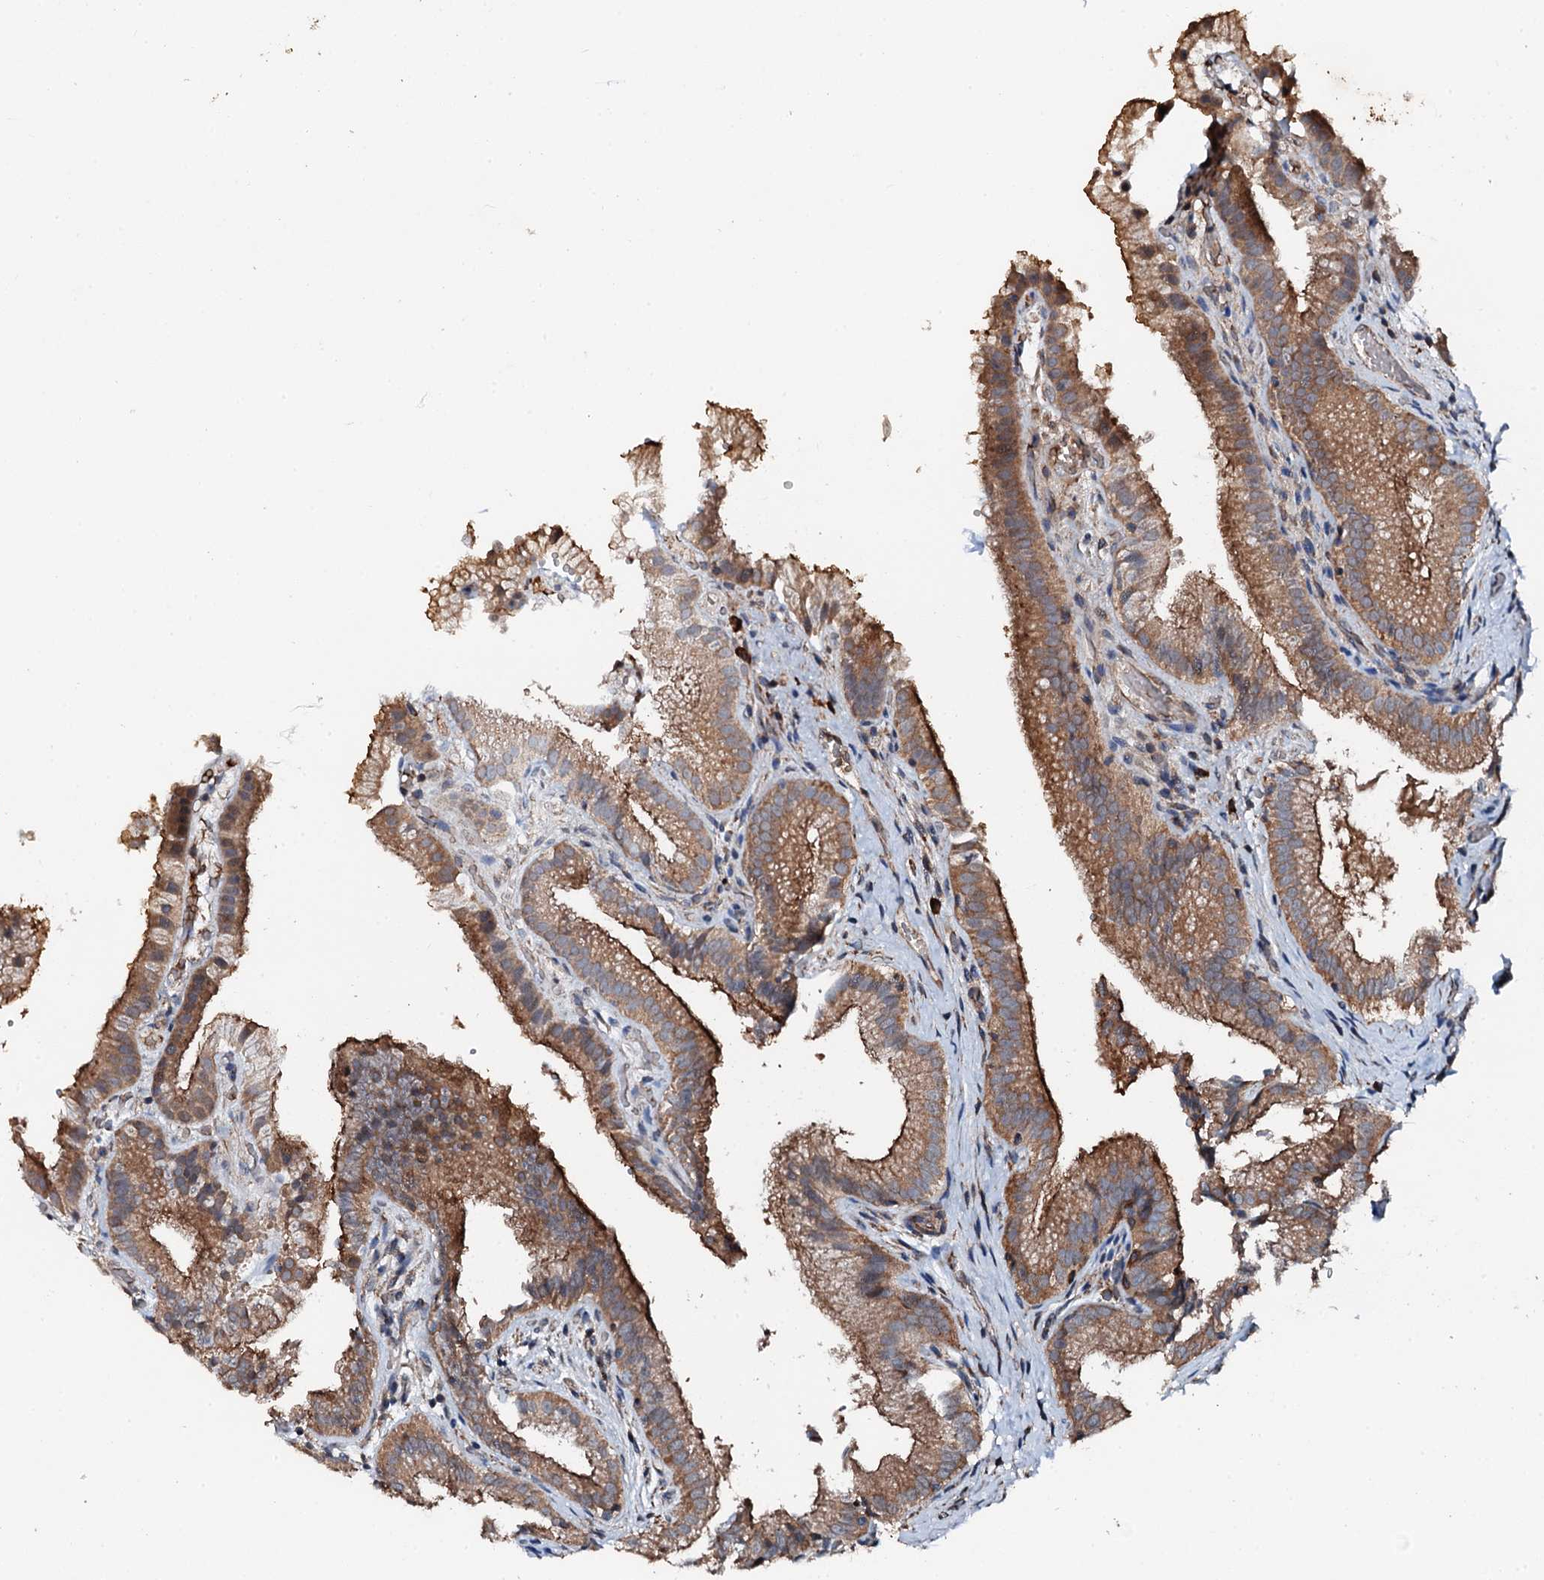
{"staining": {"intensity": "moderate", "quantity": ">75%", "location": "cytoplasmic/membranous"}, "tissue": "gallbladder", "cell_type": "Glandular cells", "image_type": "normal", "snomed": [{"axis": "morphology", "description": "Normal tissue, NOS"}, {"axis": "topography", "description": "Gallbladder"}], "caption": "The image exhibits a brown stain indicating the presence of a protein in the cytoplasmic/membranous of glandular cells in gallbladder.", "gene": "EDC4", "patient": {"sex": "female", "age": 30}}